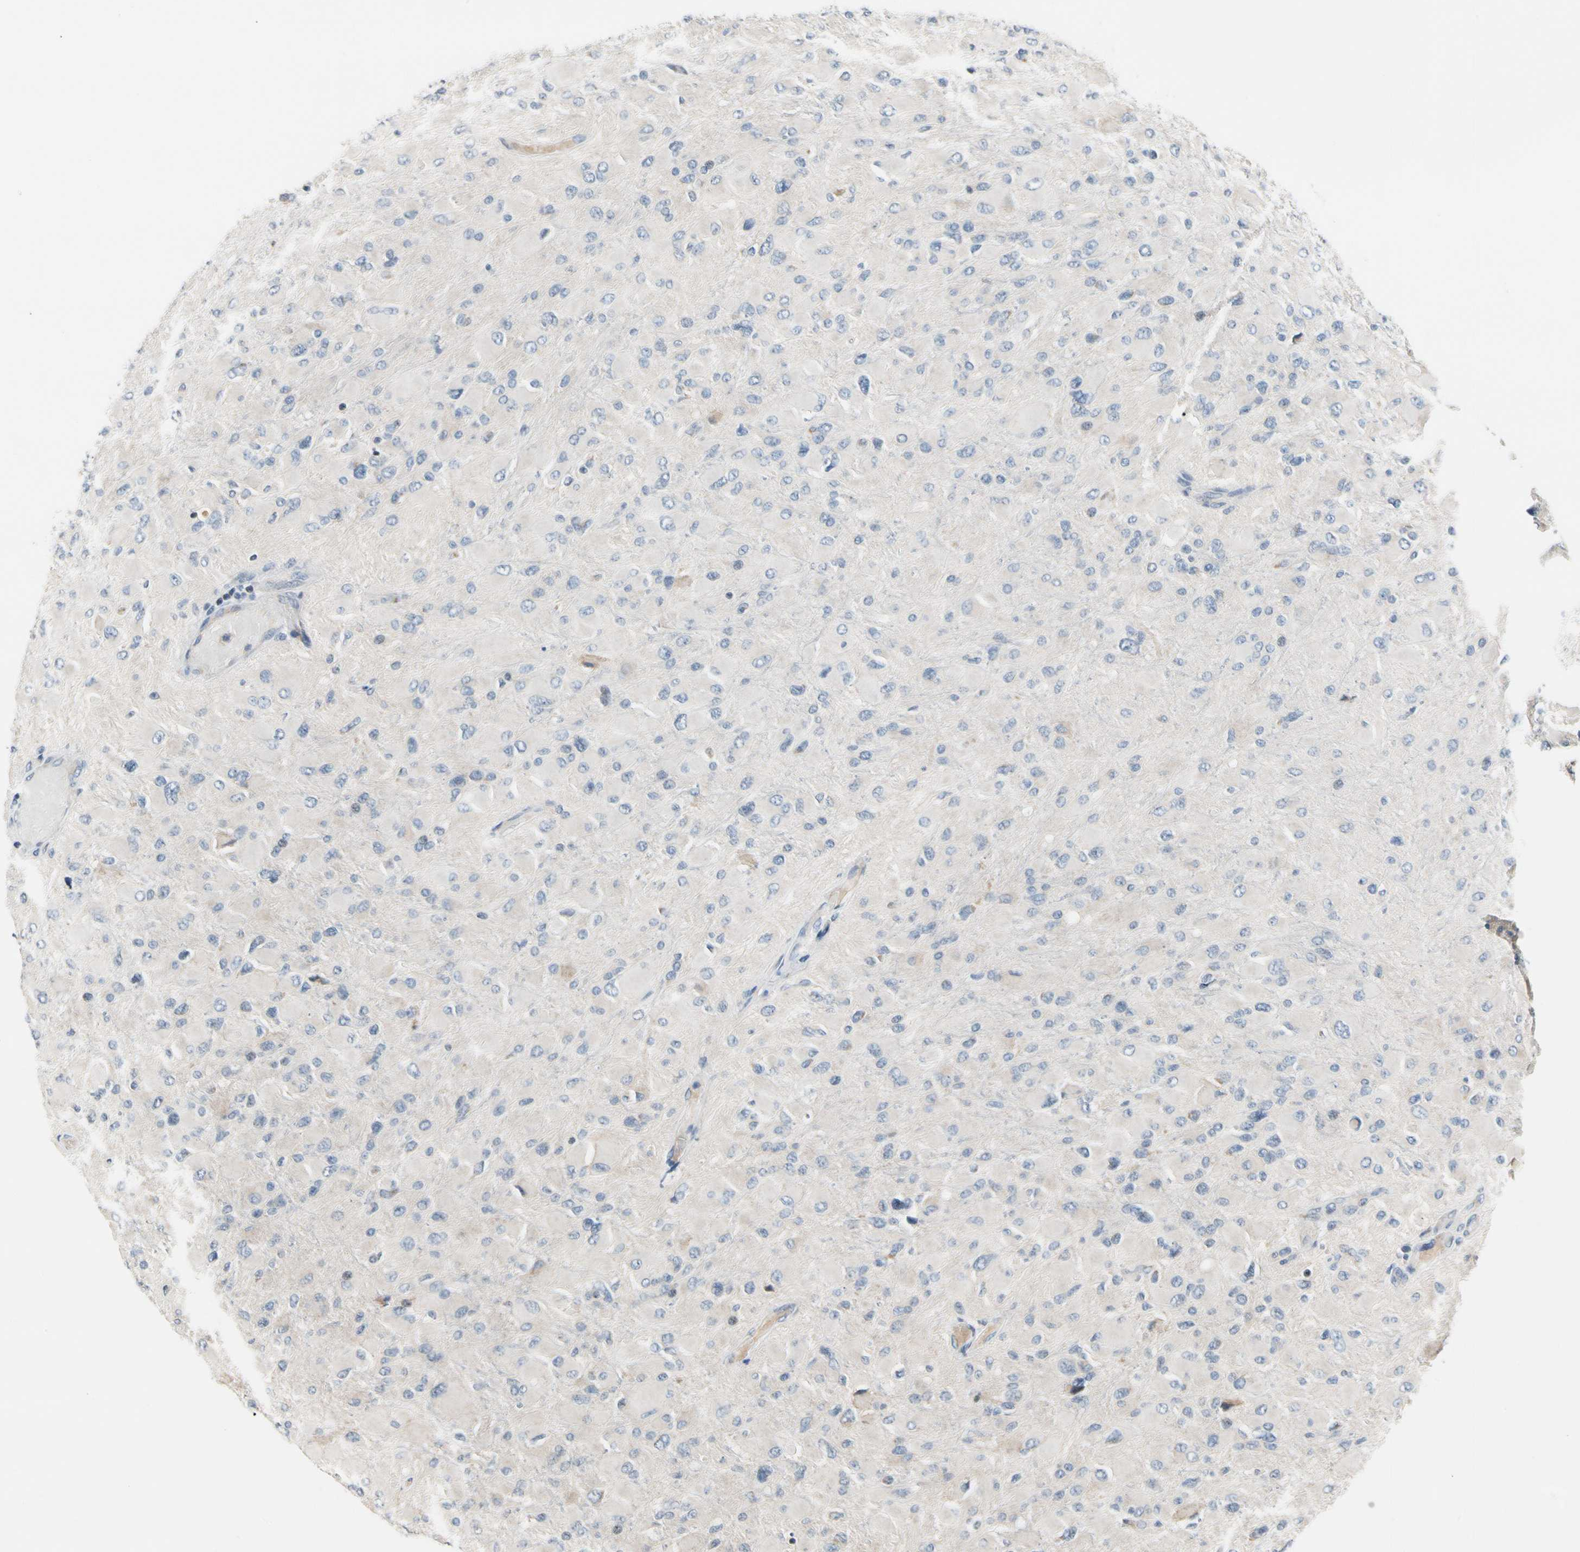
{"staining": {"intensity": "negative", "quantity": "none", "location": "none"}, "tissue": "glioma", "cell_type": "Tumor cells", "image_type": "cancer", "snomed": [{"axis": "morphology", "description": "Glioma, malignant, High grade"}, {"axis": "topography", "description": "Cerebral cortex"}], "caption": "Immunohistochemistry (IHC) photomicrograph of neoplastic tissue: human high-grade glioma (malignant) stained with DAB shows no significant protein positivity in tumor cells. The staining was performed using DAB to visualize the protein expression in brown, while the nuclei were stained in blue with hematoxylin (Magnification: 20x).", "gene": "SOX30", "patient": {"sex": "female", "age": 36}}